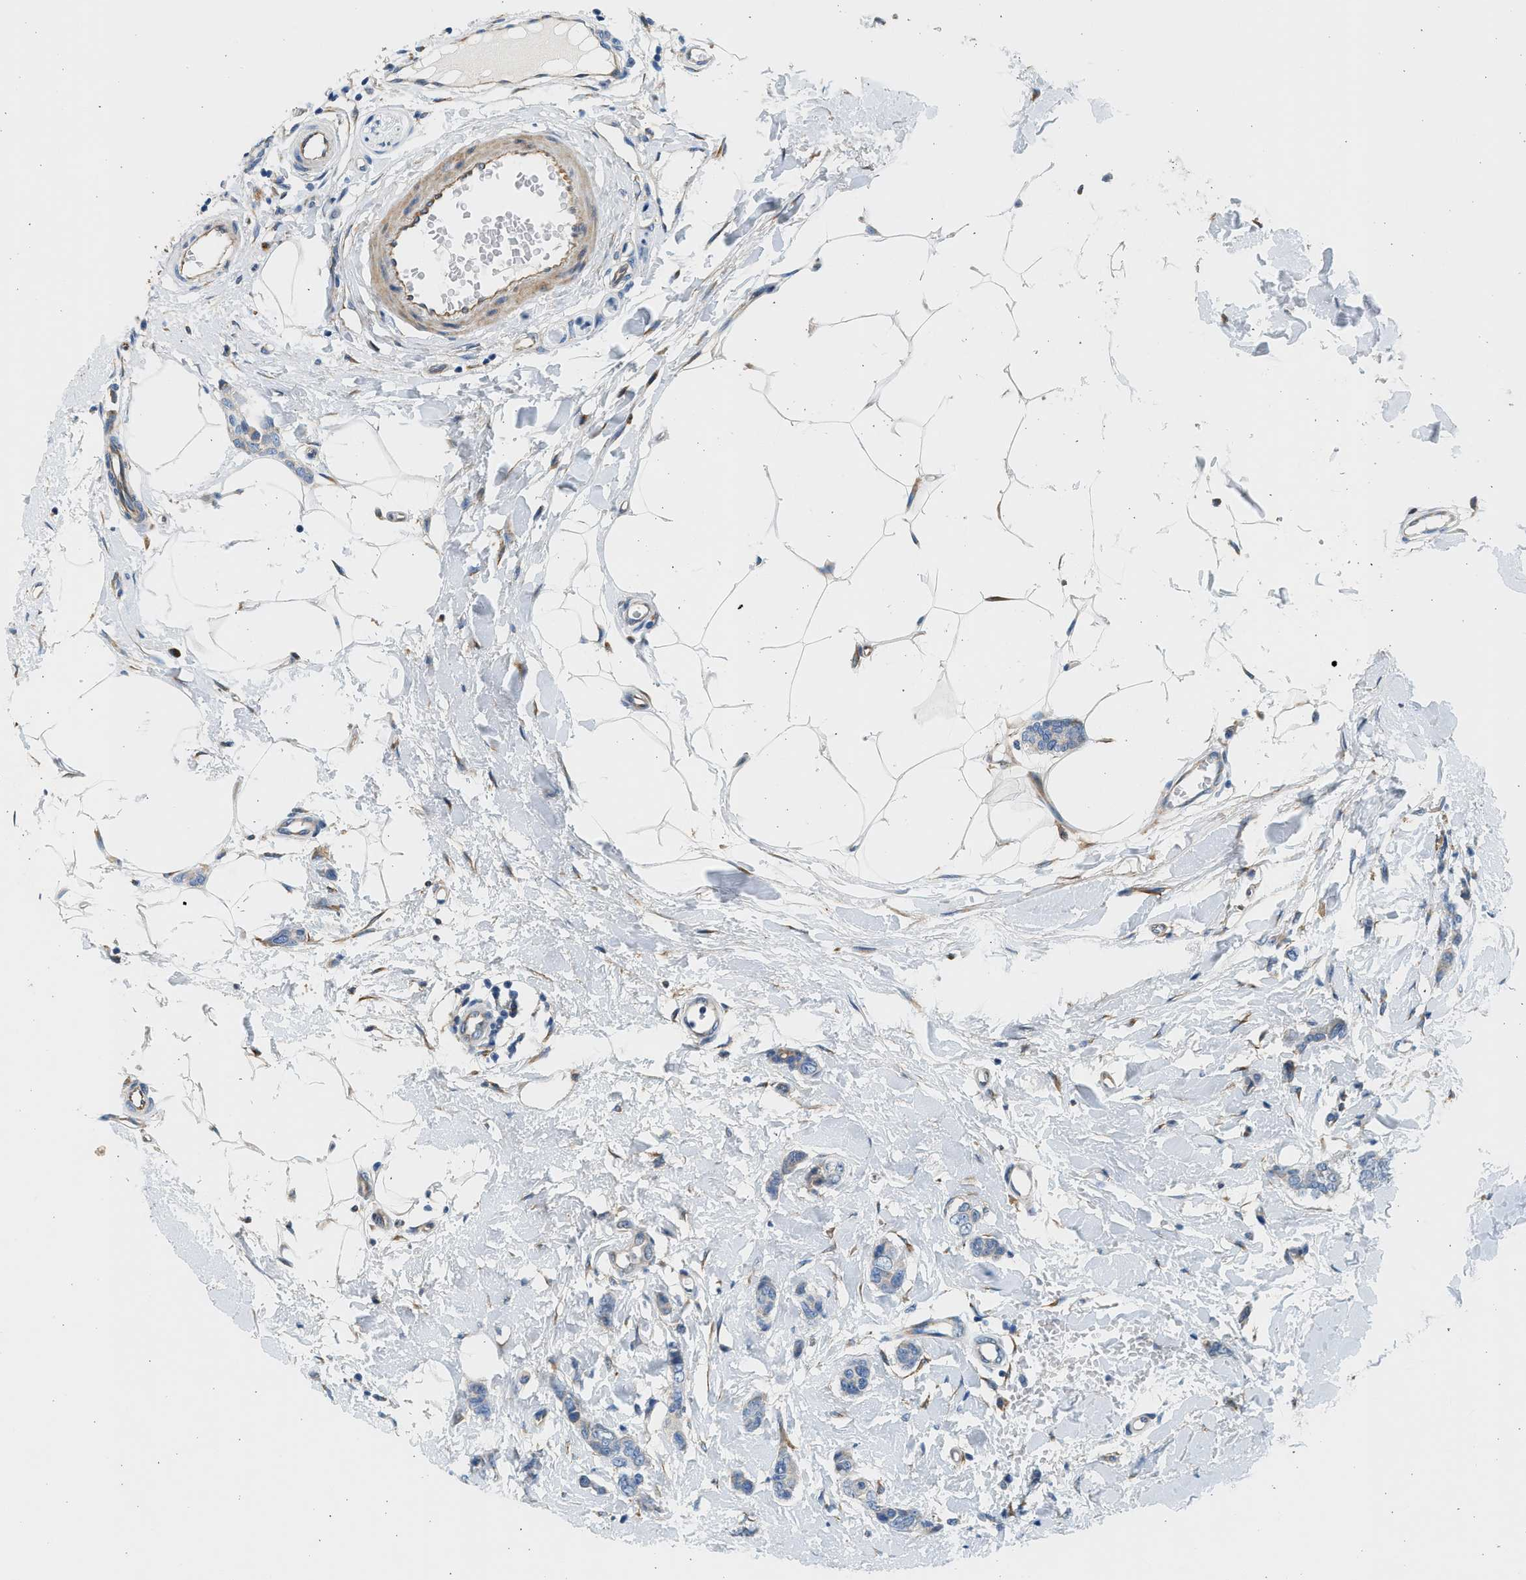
{"staining": {"intensity": "weak", "quantity": "<25%", "location": "cytoplasmic/membranous"}, "tissue": "breast cancer", "cell_type": "Tumor cells", "image_type": "cancer", "snomed": [{"axis": "morphology", "description": "Lobular carcinoma"}, {"axis": "topography", "description": "Skin"}, {"axis": "topography", "description": "Breast"}], "caption": "This is a micrograph of IHC staining of breast cancer (lobular carcinoma), which shows no positivity in tumor cells.", "gene": "CNTN6", "patient": {"sex": "female", "age": 46}}